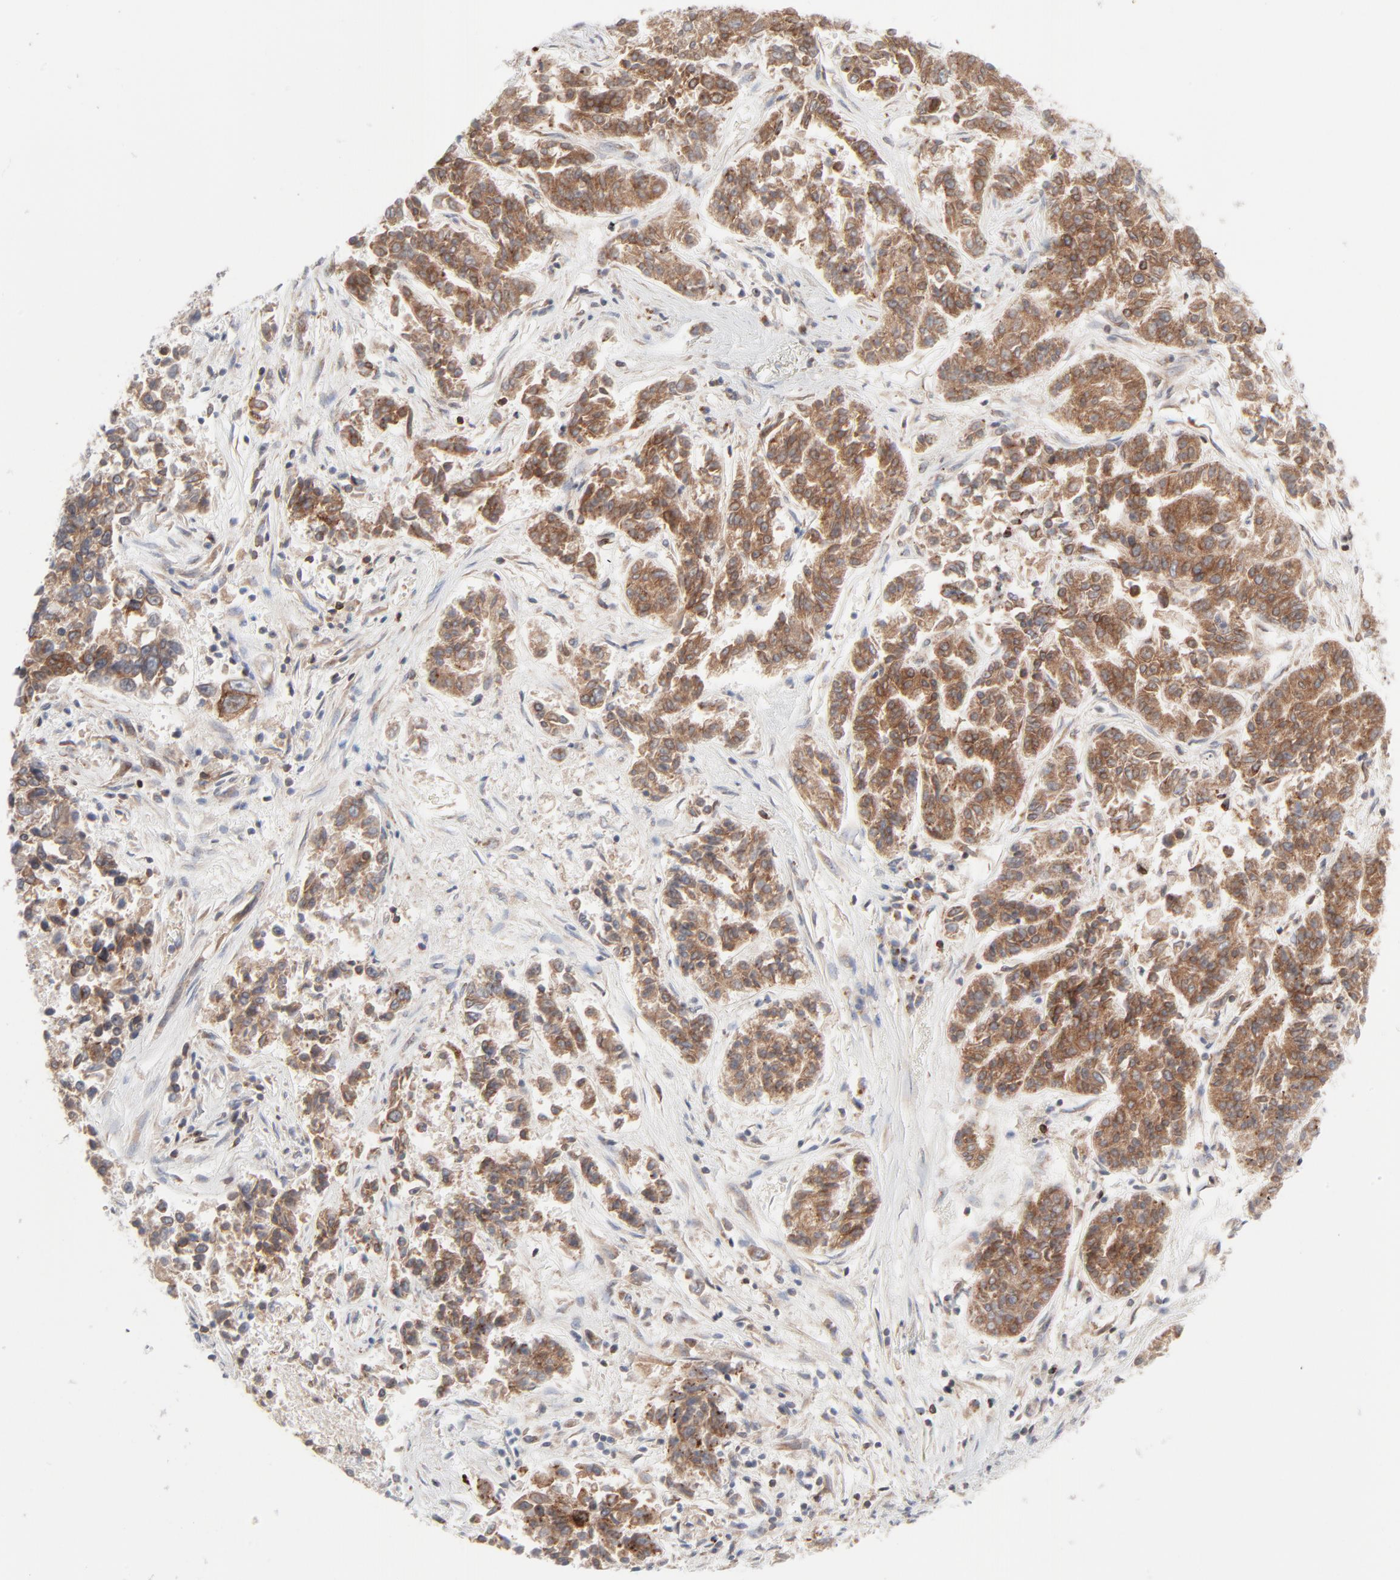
{"staining": {"intensity": "moderate", "quantity": ">75%", "location": "cytoplasmic/membranous"}, "tissue": "lung cancer", "cell_type": "Tumor cells", "image_type": "cancer", "snomed": [{"axis": "morphology", "description": "Adenocarcinoma, NOS"}, {"axis": "topography", "description": "Lung"}], "caption": "The histopathology image exhibits staining of lung cancer (adenocarcinoma), revealing moderate cytoplasmic/membranous protein staining (brown color) within tumor cells.", "gene": "KDSR", "patient": {"sex": "male", "age": 84}}